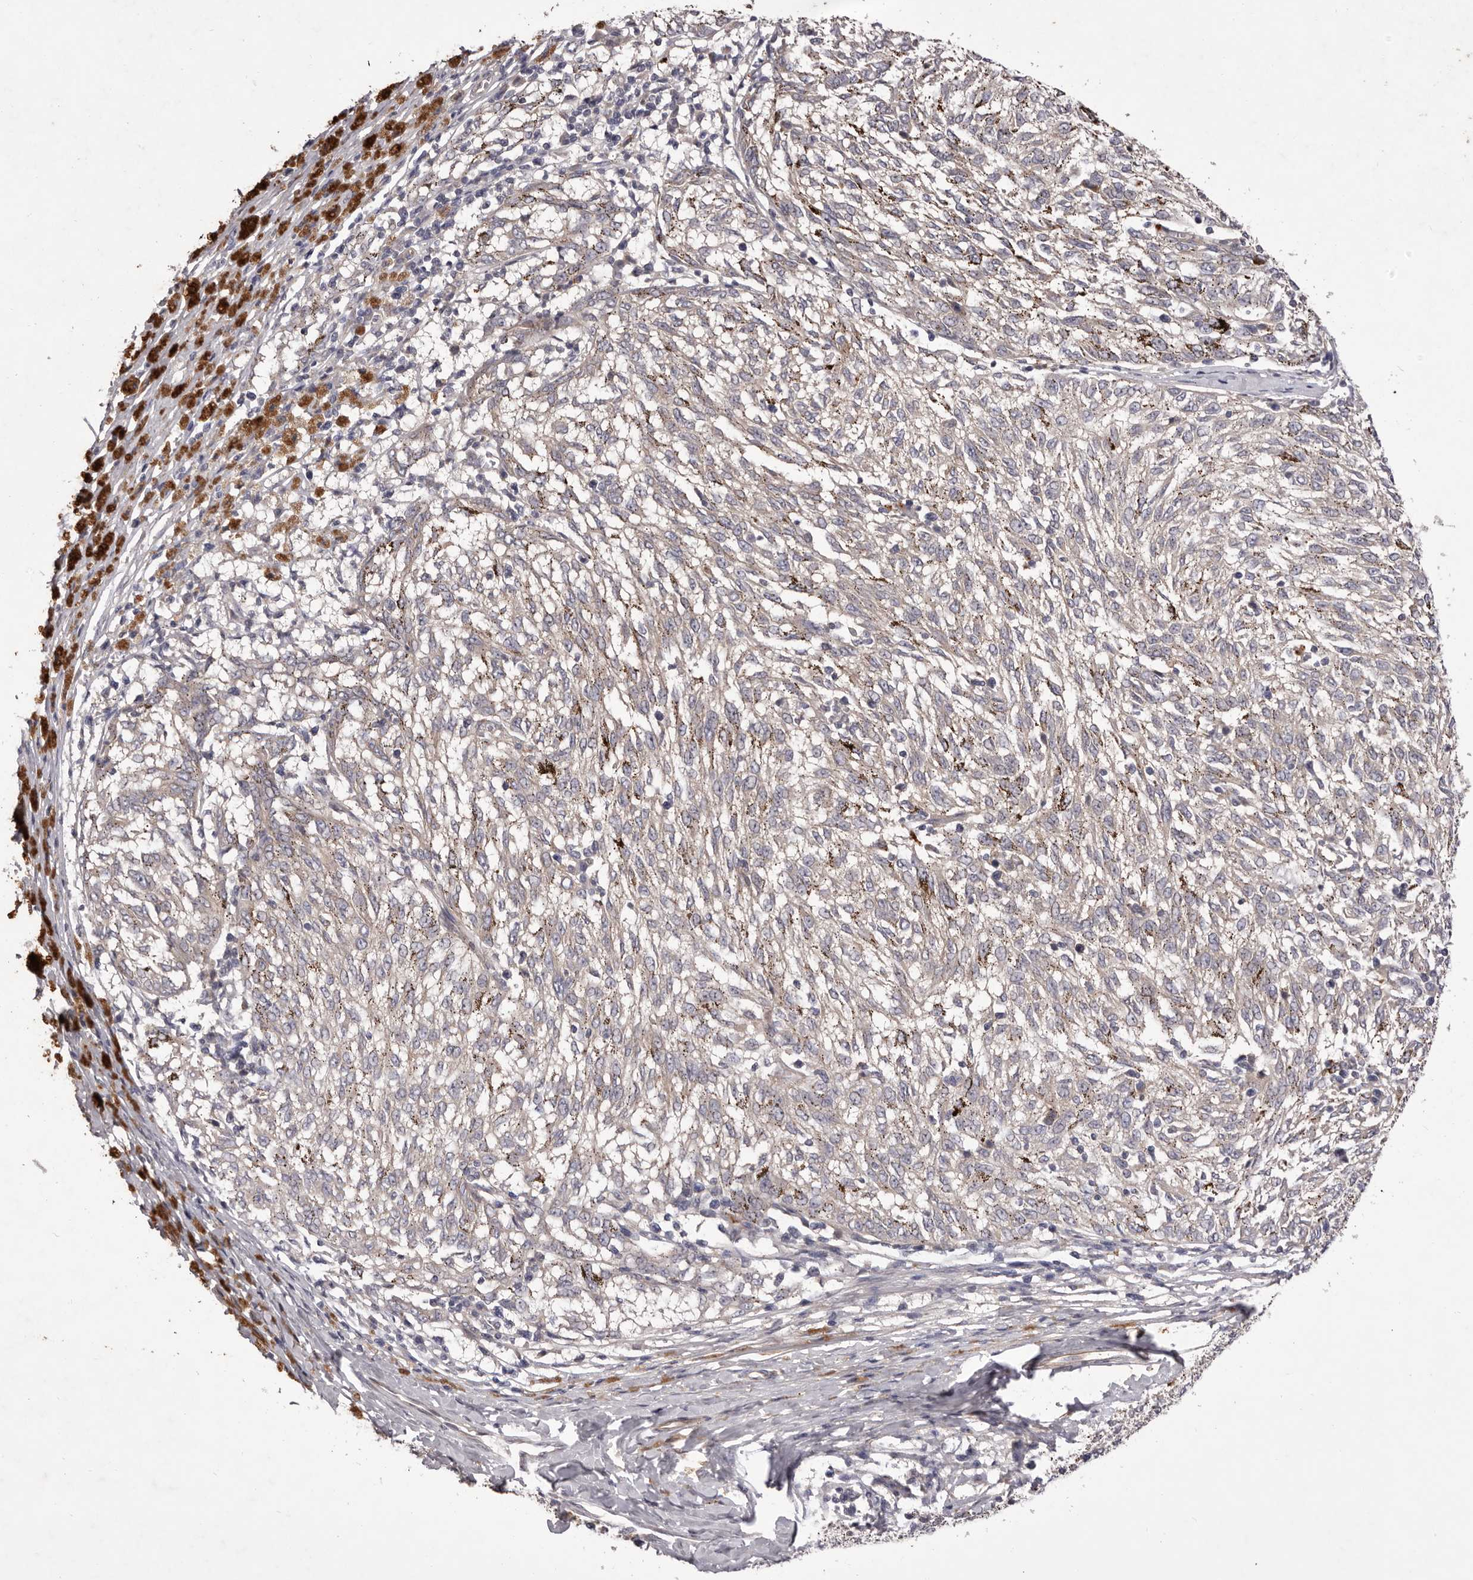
{"staining": {"intensity": "negative", "quantity": "none", "location": "none"}, "tissue": "melanoma", "cell_type": "Tumor cells", "image_type": "cancer", "snomed": [{"axis": "morphology", "description": "Malignant melanoma, NOS"}, {"axis": "topography", "description": "Skin"}], "caption": "High magnification brightfield microscopy of melanoma stained with DAB (brown) and counterstained with hematoxylin (blue): tumor cells show no significant staining. (DAB (3,3'-diaminobenzidine) IHC with hematoxylin counter stain).", "gene": "PNRC1", "patient": {"sex": "female", "age": 72}}